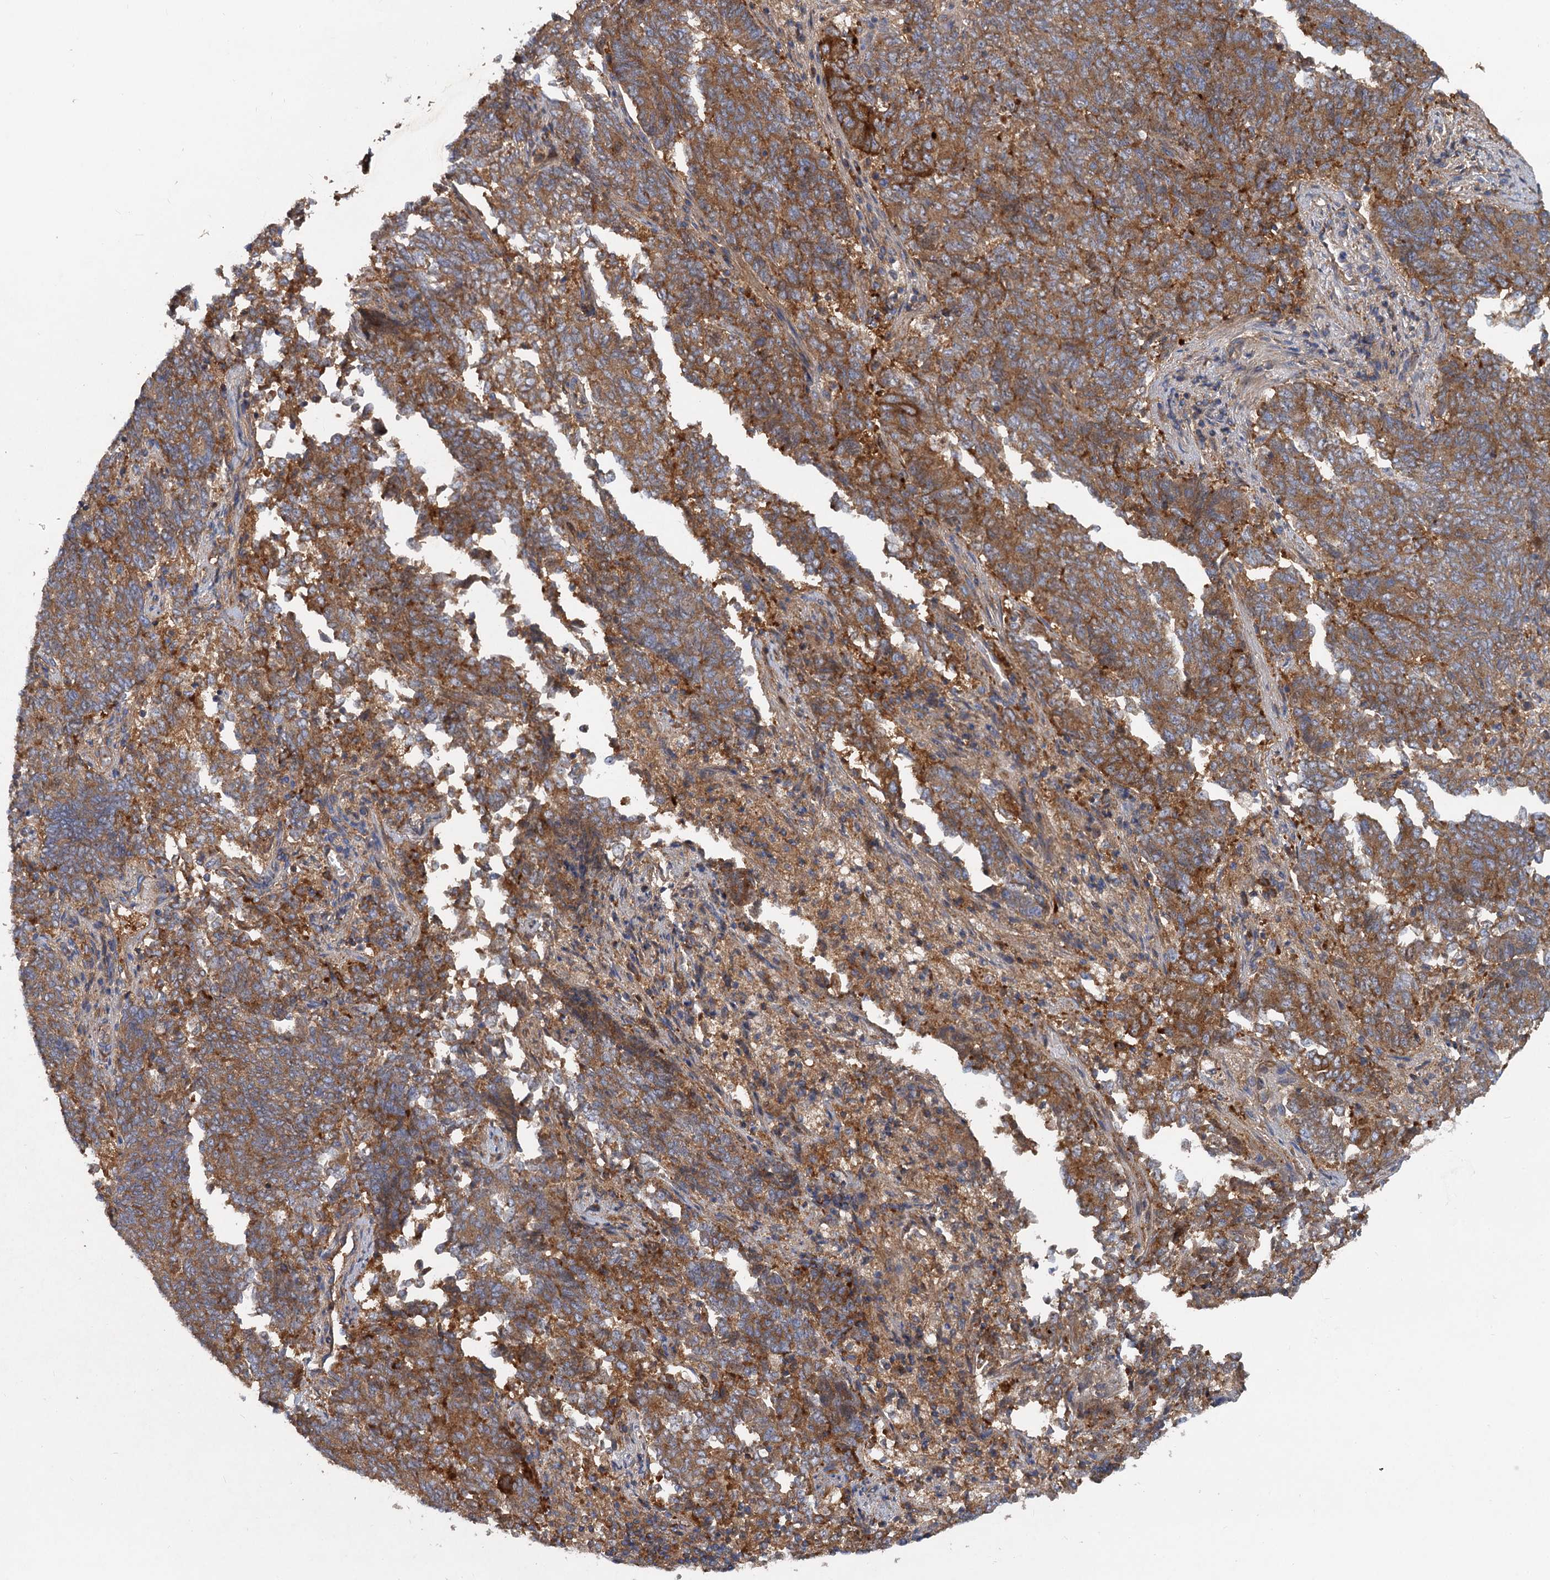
{"staining": {"intensity": "strong", "quantity": ">75%", "location": "cytoplasmic/membranous"}, "tissue": "endometrial cancer", "cell_type": "Tumor cells", "image_type": "cancer", "snomed": [{"axis": "morphology", "description": "Adenocarcinoma, NOS"}, {"axis": "topography", "description": "Endometrium"}], "caption": "There is high levels of strong cytoplasmic/membranous positivity in tumor cells of endometrial adenocarcinoma, as demonstrated by immunohistochemical staining (brown color).", "gene": "ALKBH7", "patient": {"sex": "female", "age": 80}}